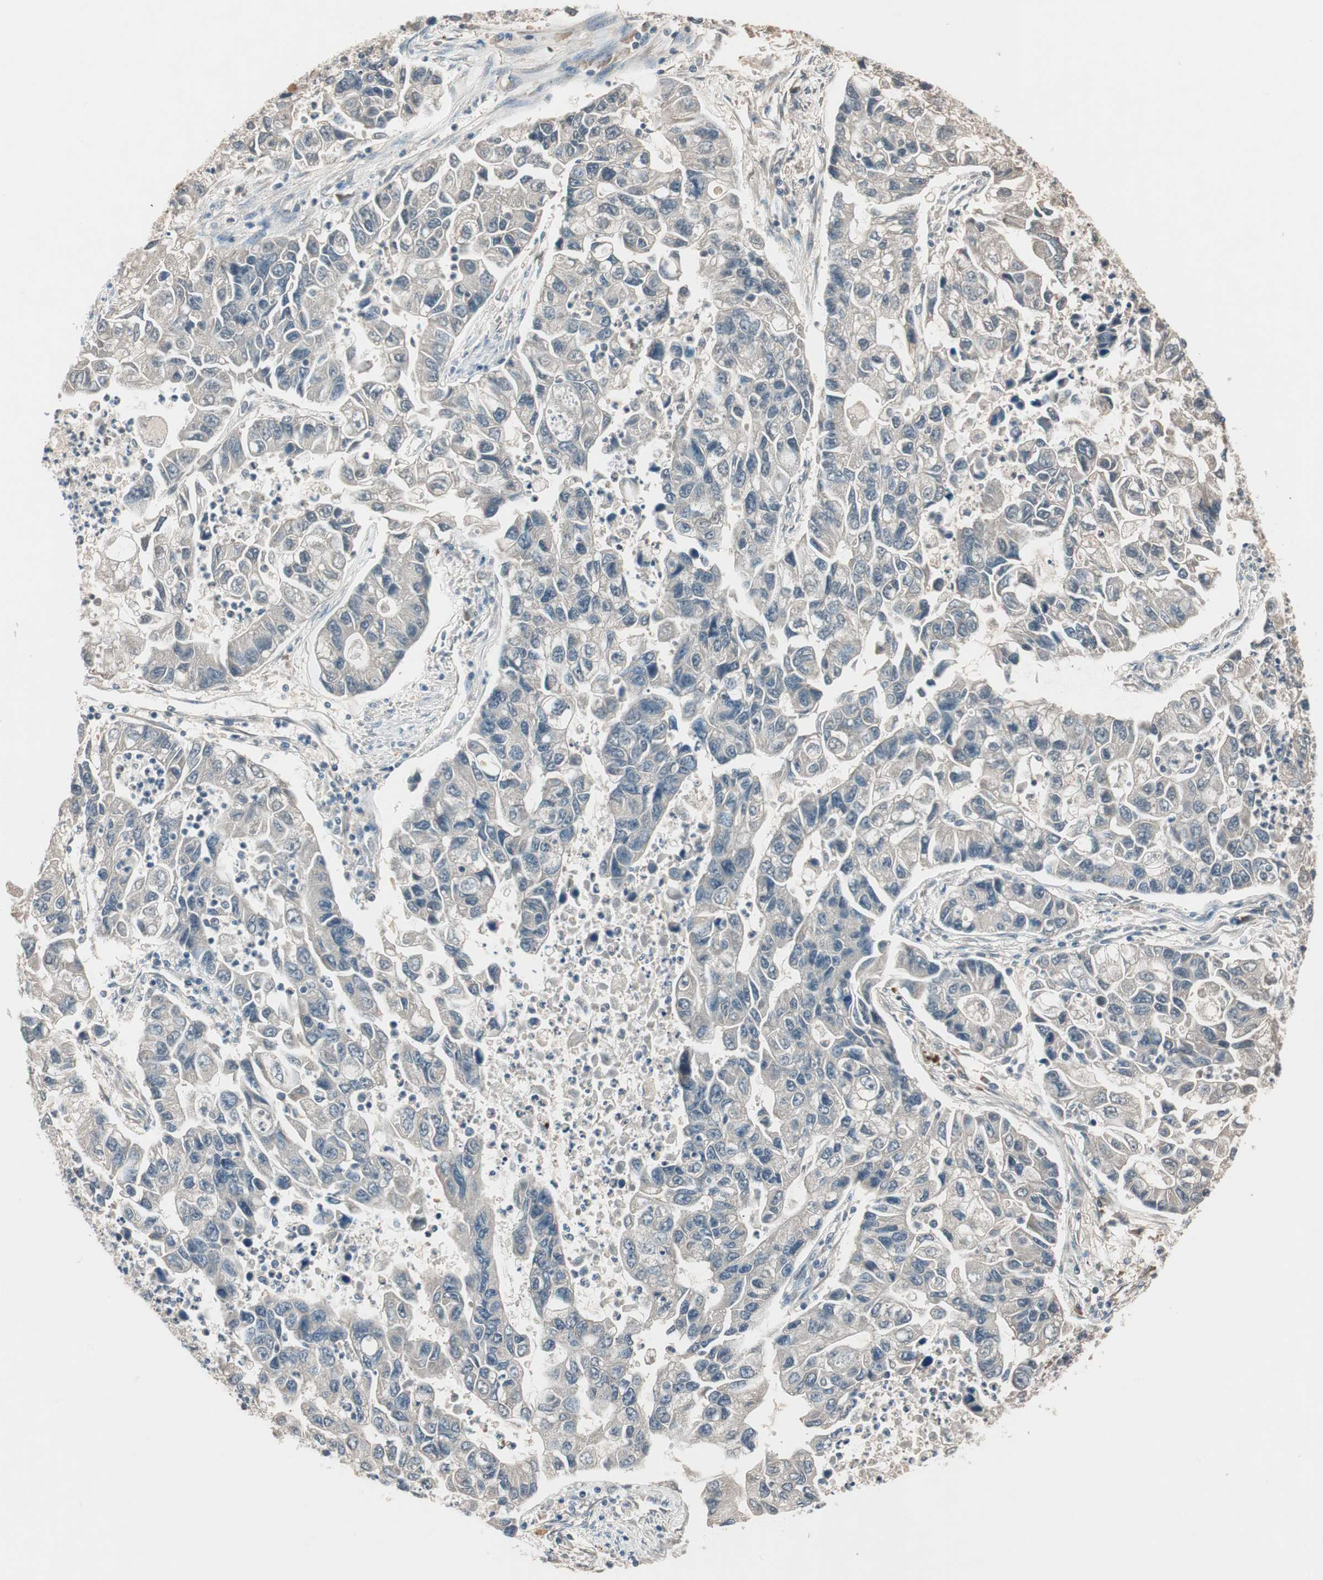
{"staining": {"intensity": "weak", "quantity": "<25%", "location": "cytoplasmic/membranous"}, "tissue": "lung cancer", "cell_type": "Tumor cells", "image_type": "cancer", "snomed": [{"axis": "morphology", "description": "Adenocarcinoma, NOS"}, {"axis": "topography", "description": "Lung"}], "caption": "IHC photomicrograph of lung adenocarcinoma stained for a protein (brown), which displays no staining in tumor cells.", "gene": "NFRKB", "patient": {"sex": "female", "age": 51}}